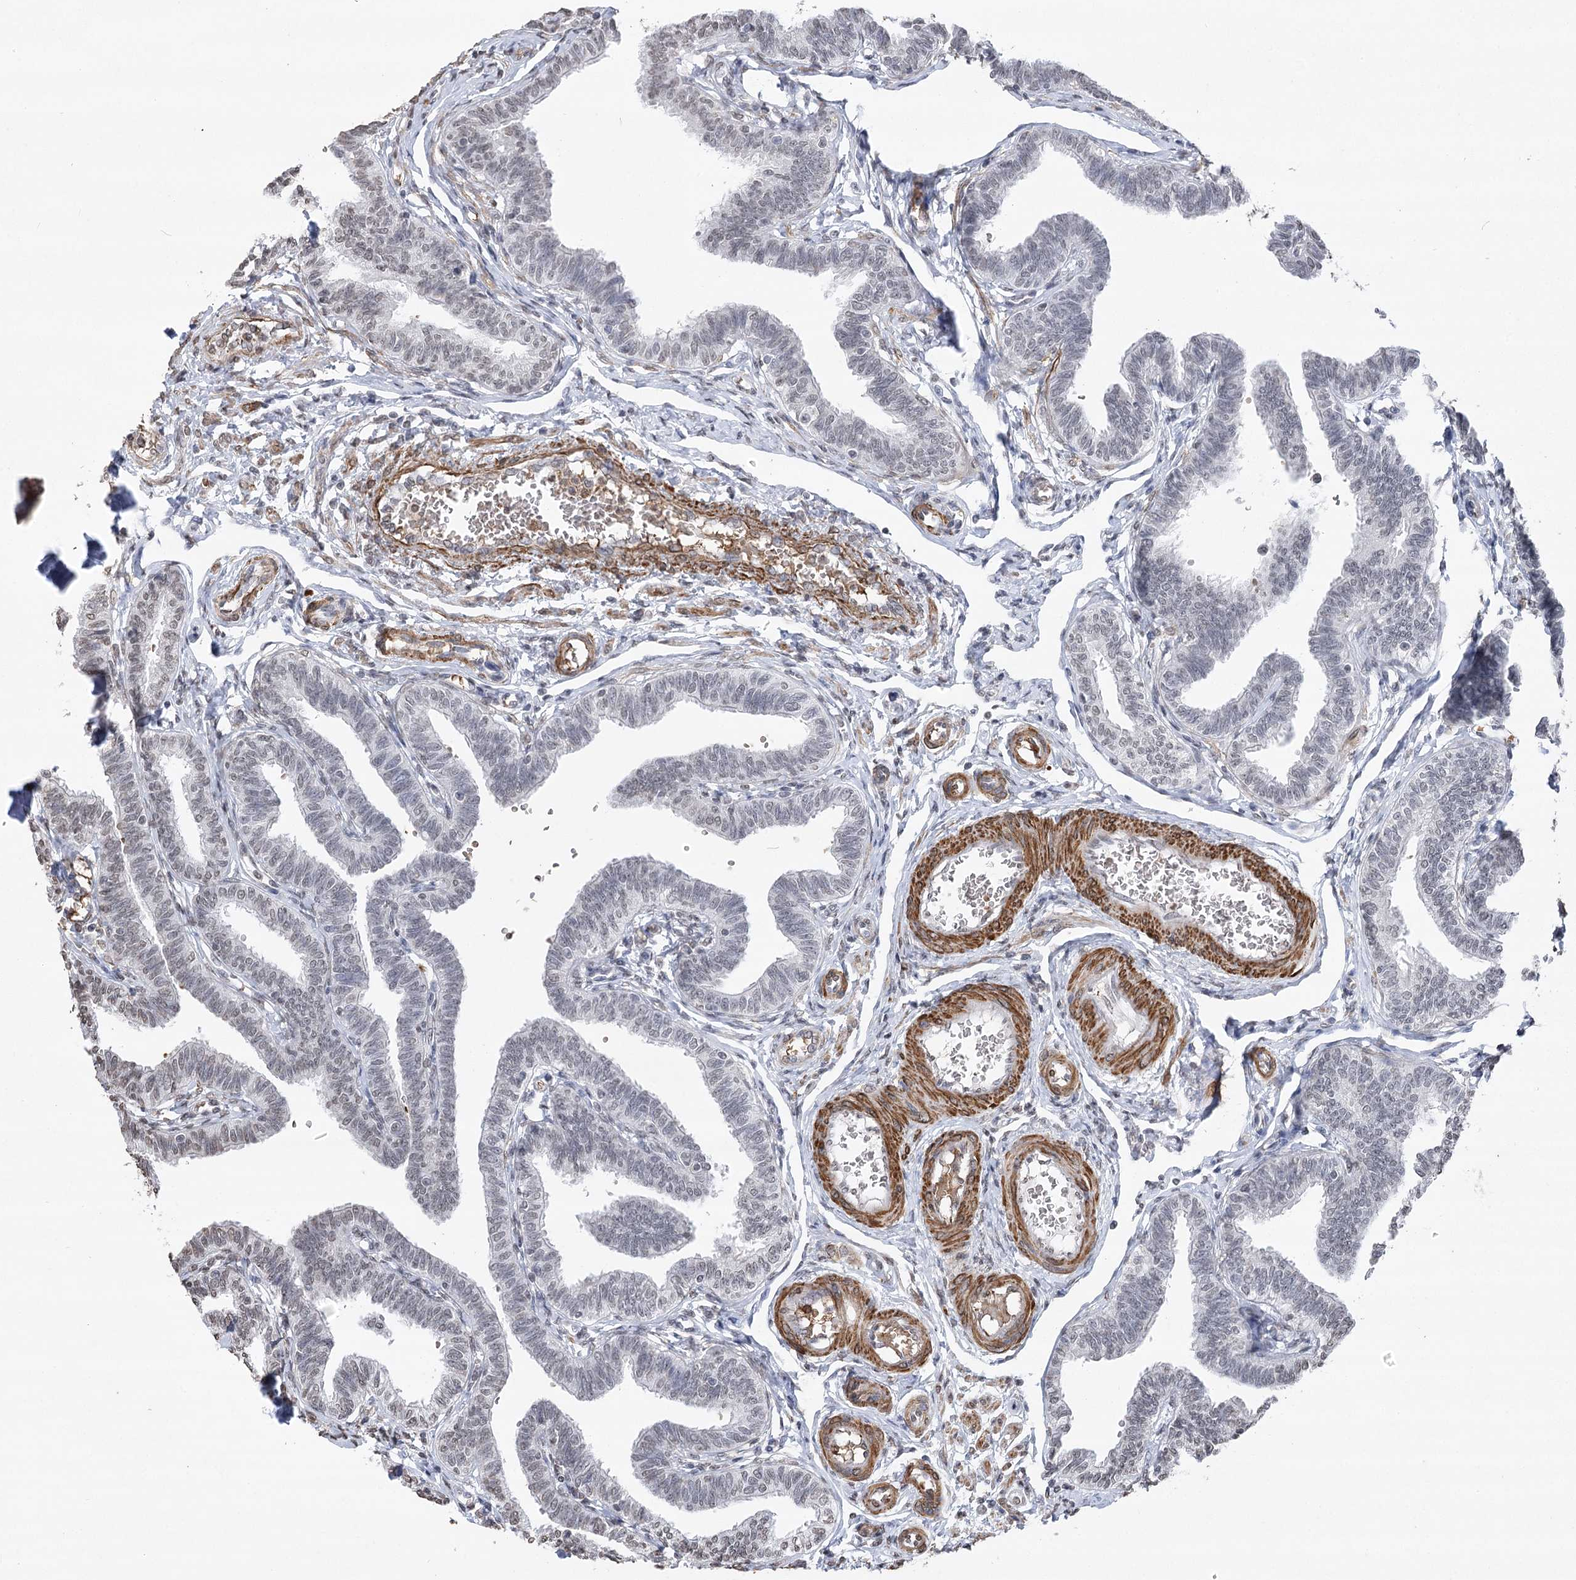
{"staining": {"intensity": "negative", "quantity": "none", "location": "none"}, "tissue": "fallopian tube", "cell_type": "Glandular cells", "image_type": "normal", "snomed": [{"axis": "morphology", "description": "Normal tissue, NOS"}, {"axis": "topography", "description": "Fallopian tube"}, {"axis": "topography", "description": "Ovary"}], "caption": "Glandular cells are negative for brown protein staining in normal fallopian tube.", "gene": "ENSG00000275740", "patient": {"sex": "female", "age": 23}}